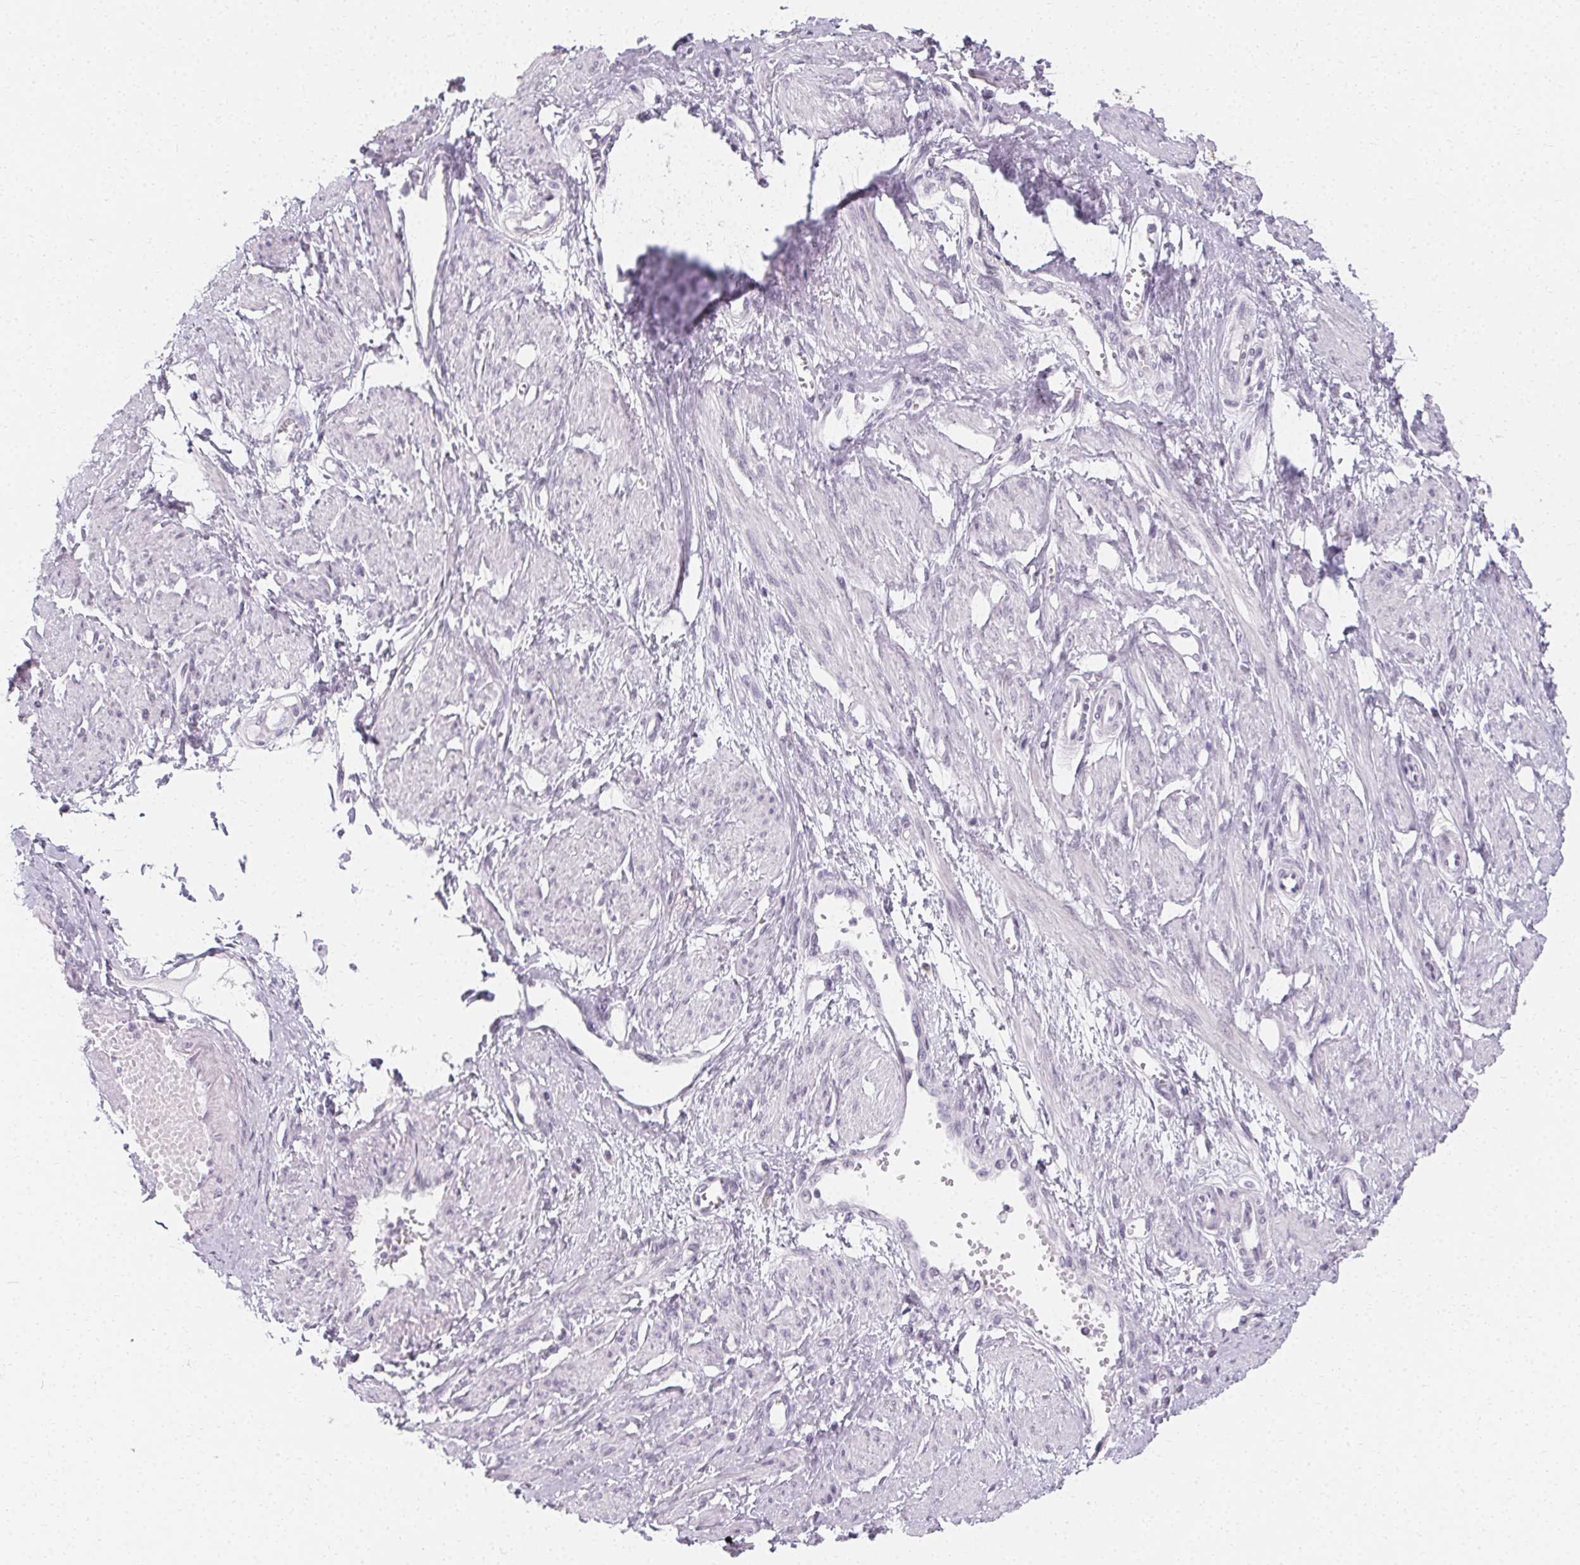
{"staining": {"intensity": "negative", "quantity": "none", "location": "none"}, "tissue": "smooth muscle", "cell_type": "Smooth muscle cells", "image_type": "normal", "snomed": [{"axis": "morphology", "description": "Normal tissue, NOS"}, {"axis": "topography", "description": "Smooth muscle"}, {"axis": "topography", "description": "Uterus"}], "caption": "High magnification brightfield microscopy of normal smooth muscle stained with DAB (3,3'-diaminobenzidine) (brown) and counterstained with hematoxylin (blue): smooth muscle cells show no significant positivity.", "gene": "SYNPR", "patient": {"sex": "female", "age": 39}}